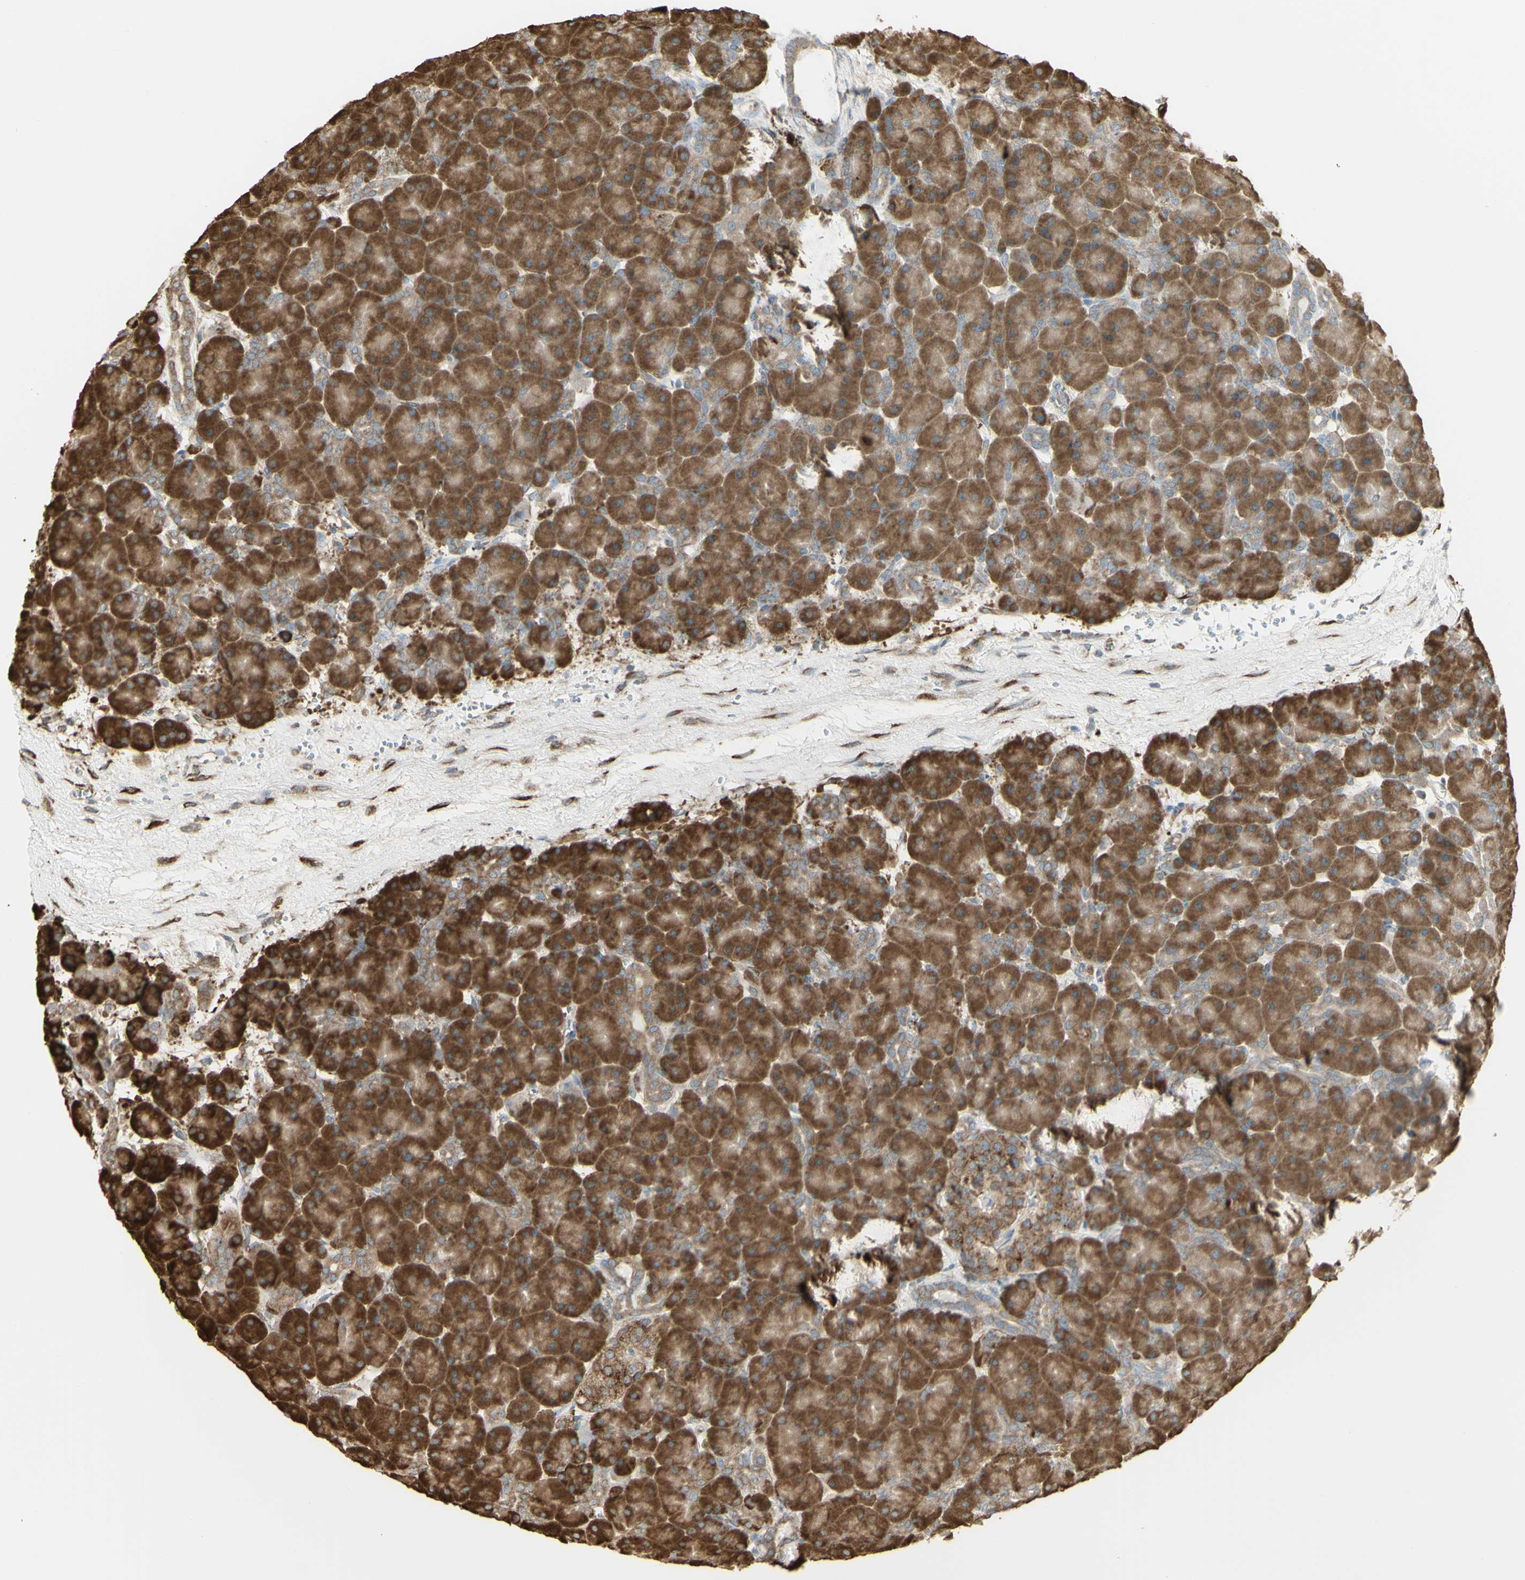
{"staining": {"intensity": "moderate", "quantity": ">75%", "location": "cytoplasmic/membranous"}, "tissue": "pancreas", "cell_type": "Exocrine glandular cells", "image_type": "normal", "snomed": [{"axis": "morphology", "description": "Normal tissue, NOS"}, {"axis": "topography", "description": "Pancreas"}], "caption": "Immunohistochemical staining of benign human pancreas exhibits >75% levels of moderate cytoplasmic/membranous protein staining in approximately >75% of exocrine glandular cells. The protein of interest is shown in brown color, while the nuclei are stained blue.", "gene": "EEF1B2", "patient": {"sex": "male", "age": 66}}